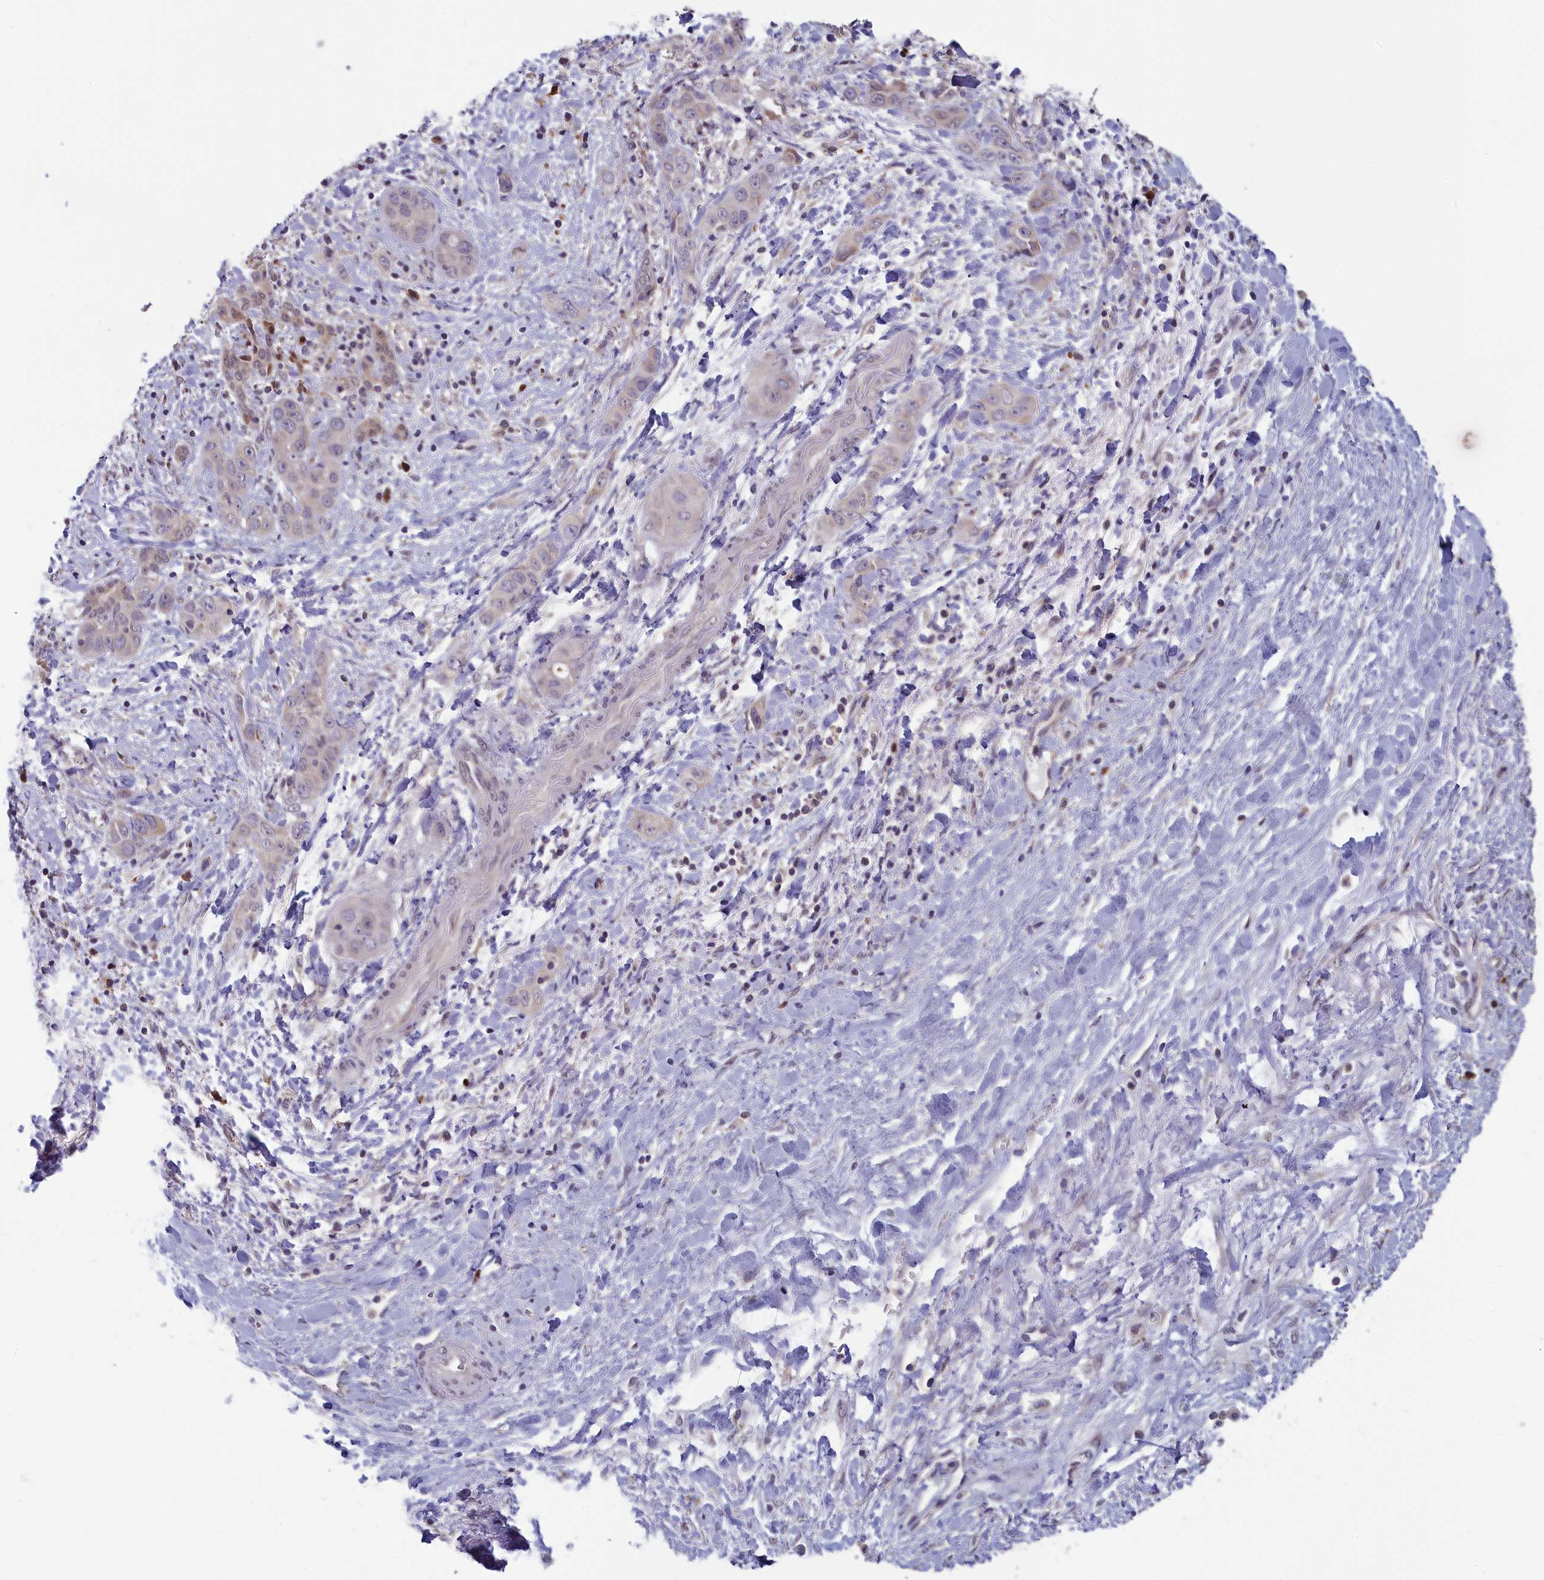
{"staining": {"intensity": "negative", "quantity": "none", "location": "none"}, "tissue": "liver cancer", "cell_type": "Tumor cells", "image_type": "cancer", "snomed": [{"axis": "morphology", "description": "Cholangiocarcinoma"}, {"axis": "topography", "description": "Liver"}], "caption": "Immunohistochemistry (IHC) of human liver cancer demonstrates no positivity in tumor cells.", "gene": "MRI1", "patient": {"sex": "female", "age": 52}}